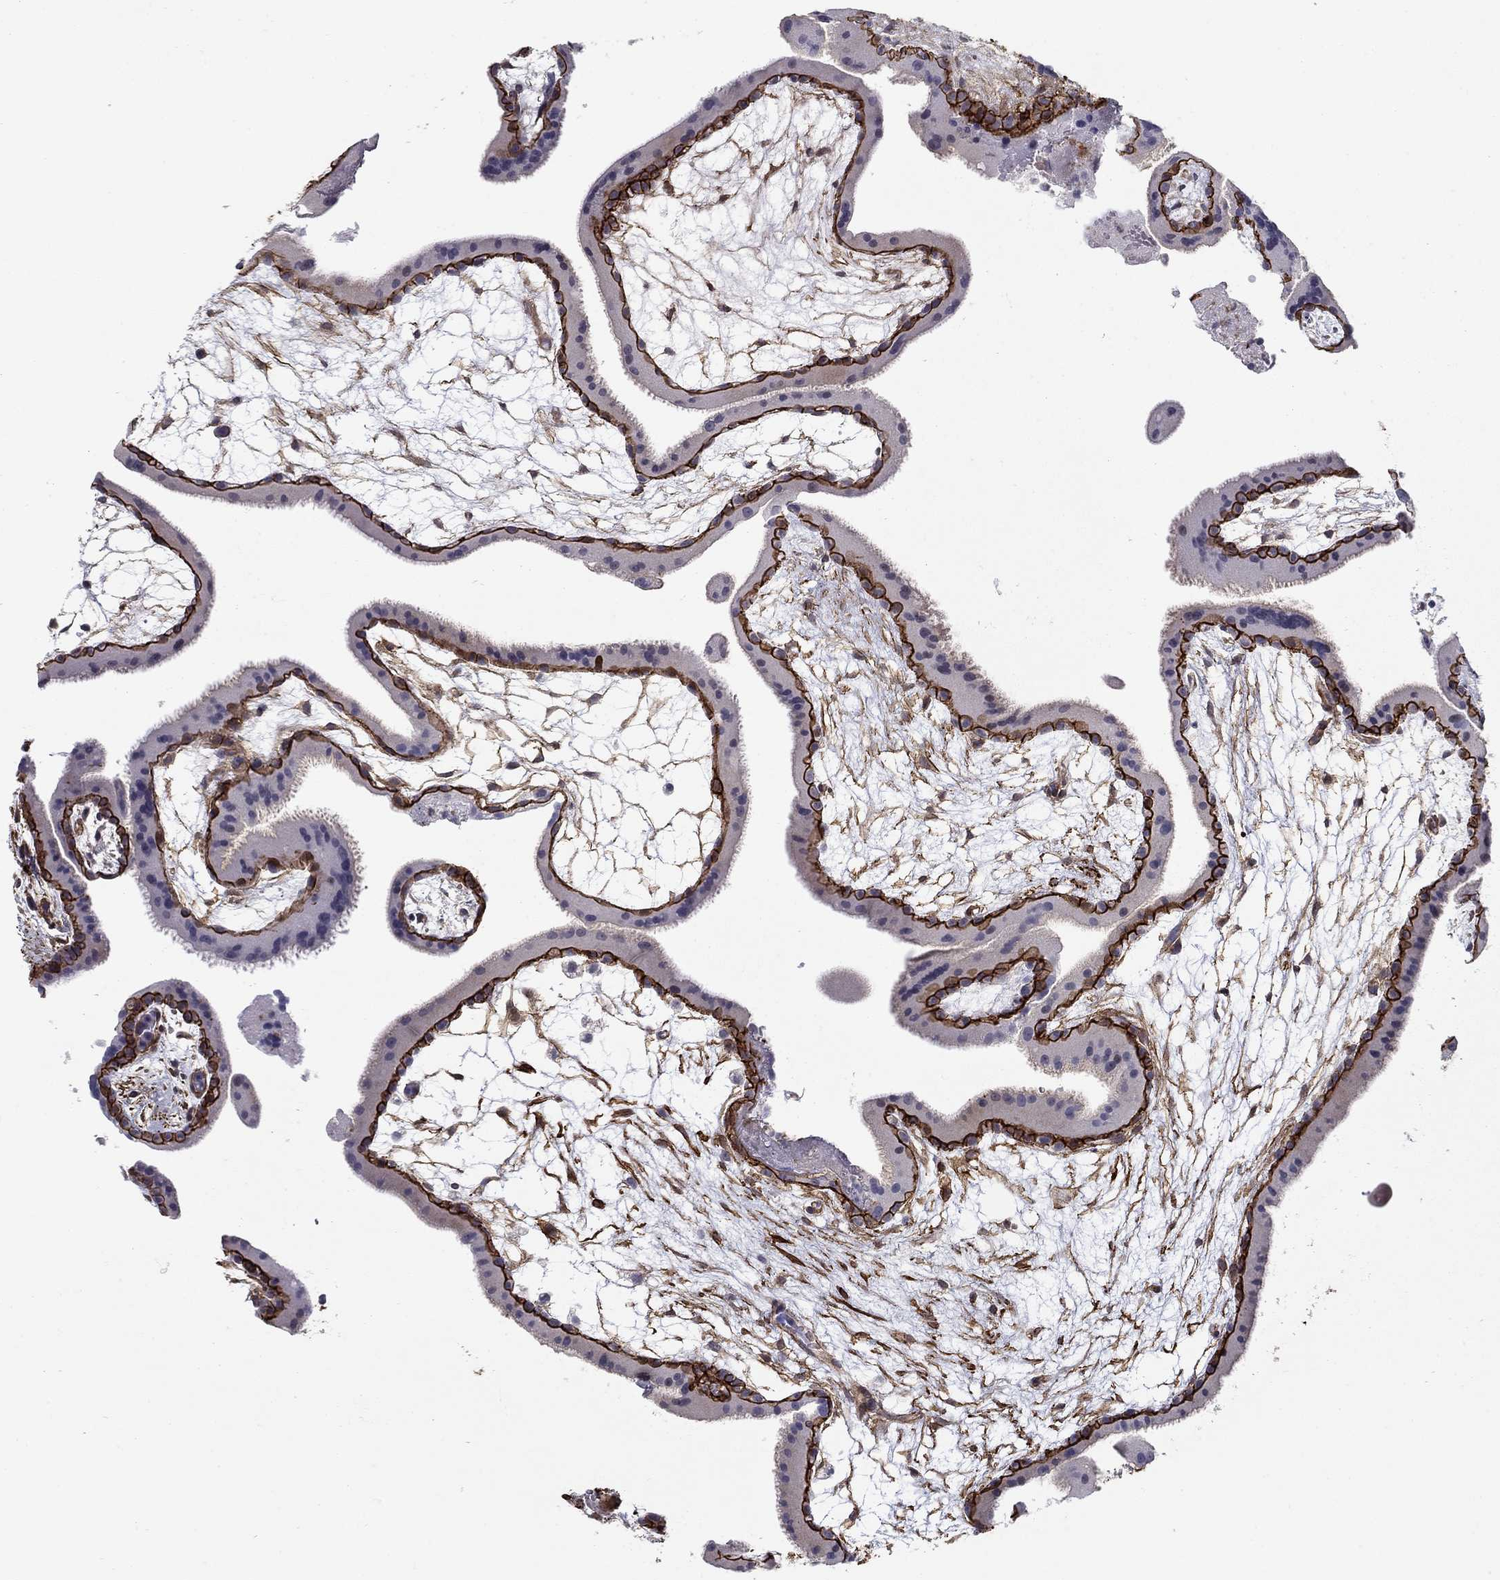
{"staining": {"intensity": "moderate", "quantity": "<25%", "location": "cytoplasmic/membranous"}, "tissue": "placenta", "cell_type": "Decidual cells", "image_type": "normal", "snomed": [{"axis": "morphology", "description": "Normal tissue, NOS"}, {"axis": "topography", "description": "Placenta"}], "caption": "About <25% of decidual cells in normal placenta display moderate cytoplasmic/membranous protein staining as visualized by brown immunohistochemical staining.", "gene": "KRBA1", "patient": {"sex": "female", "age": 19}}